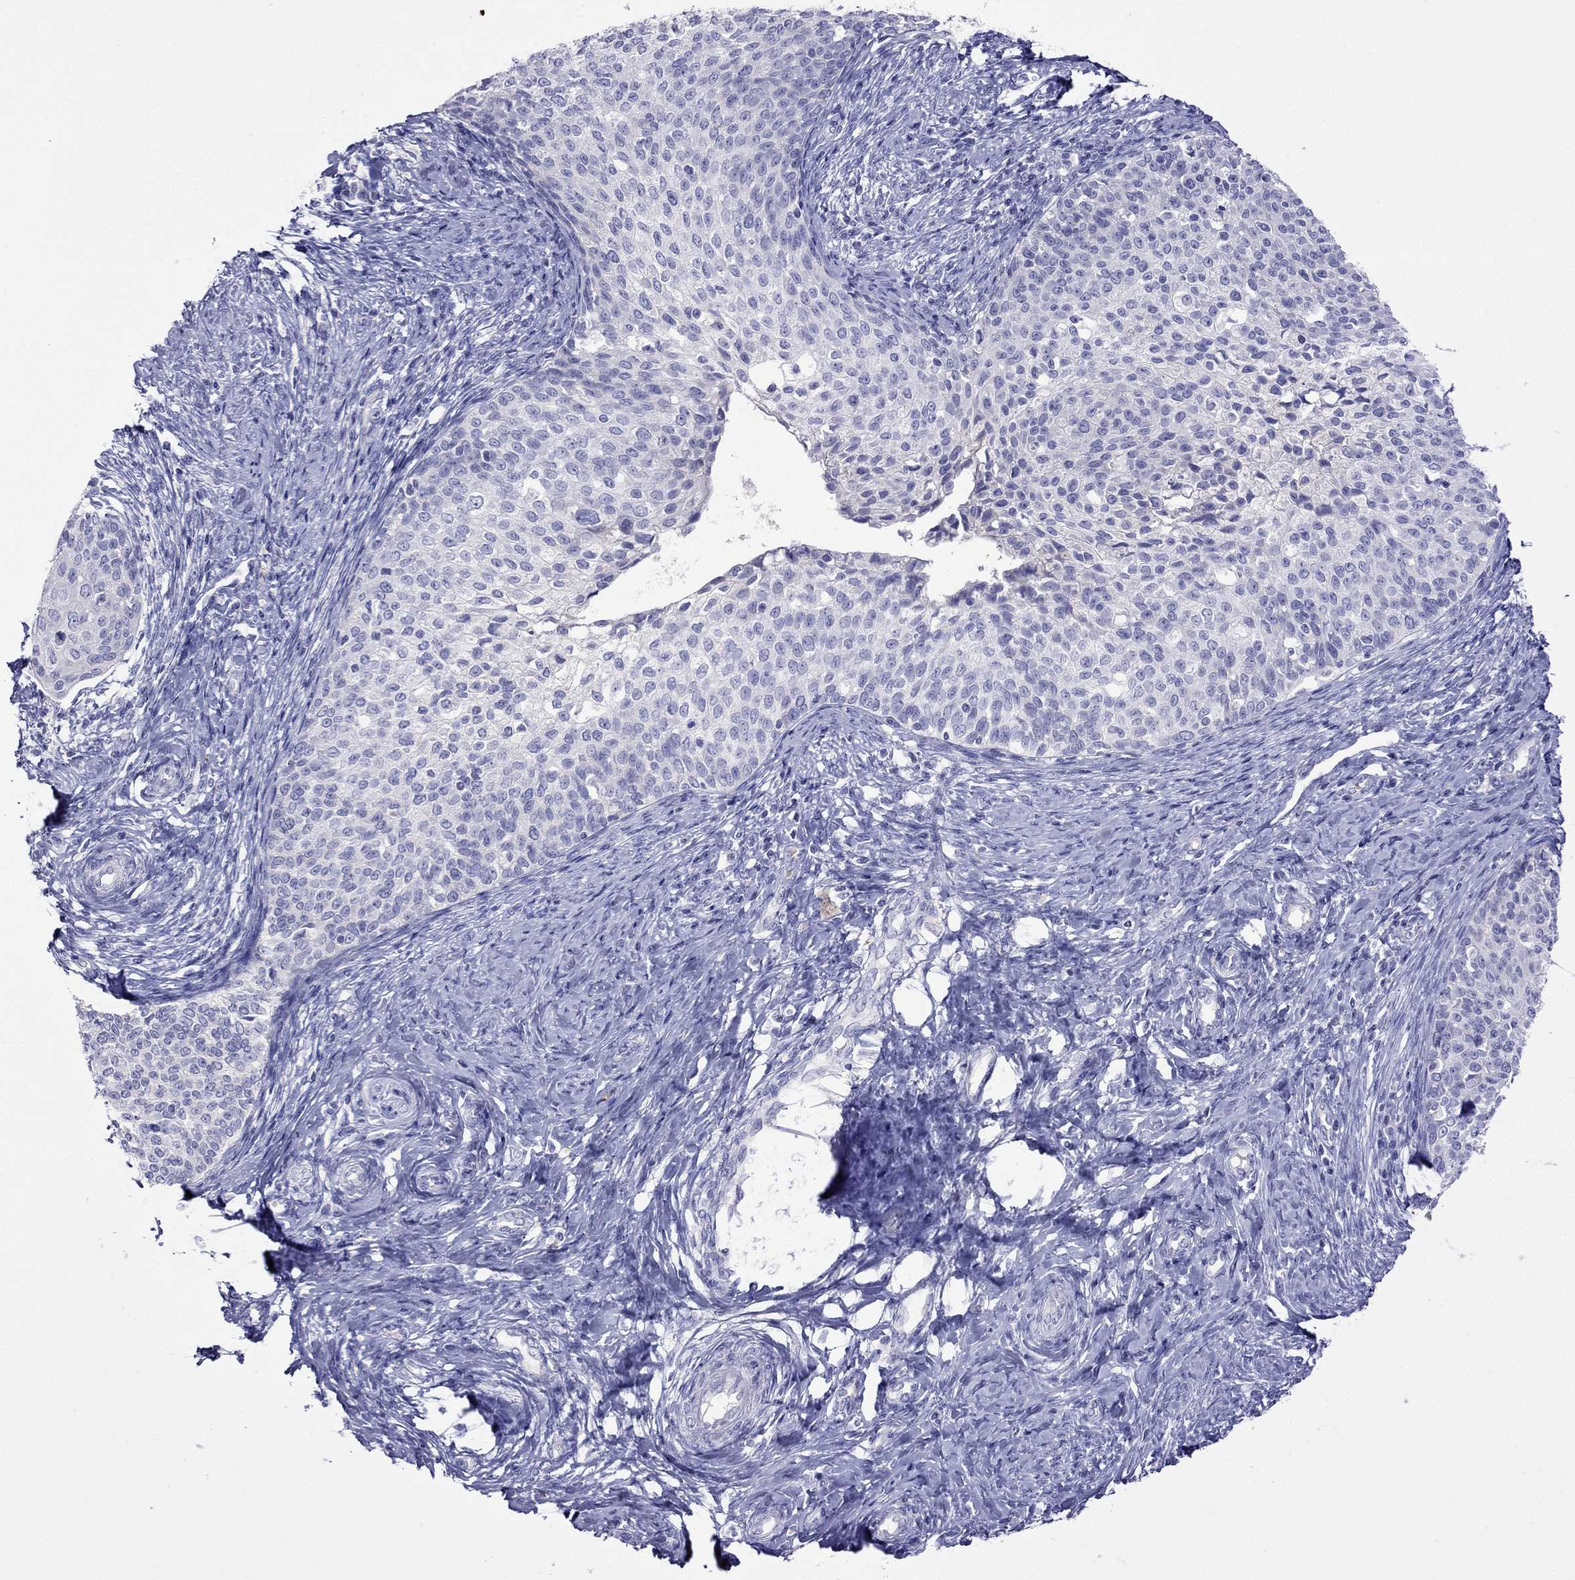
{"staining": {"intensity": "negative", "quantity": "none", "location": "none"}, "tissue": "cervical cancer", "cell_type": "Tumor cells", "image_type": "cancer", "snomed": [{"axis": "morphology", "description": "Squamous cell carcinoma, NOS"}, {"axis": "topography", "description": "Cervix"}], "caption": "Immunohistochemistry (IHC) histopathology image of cervical cancer stained for a protein (brown), which demonstrates no staining in tumor cells.", "gene": "TDRD1", "patient": {"sex": "female", "age": 51}}